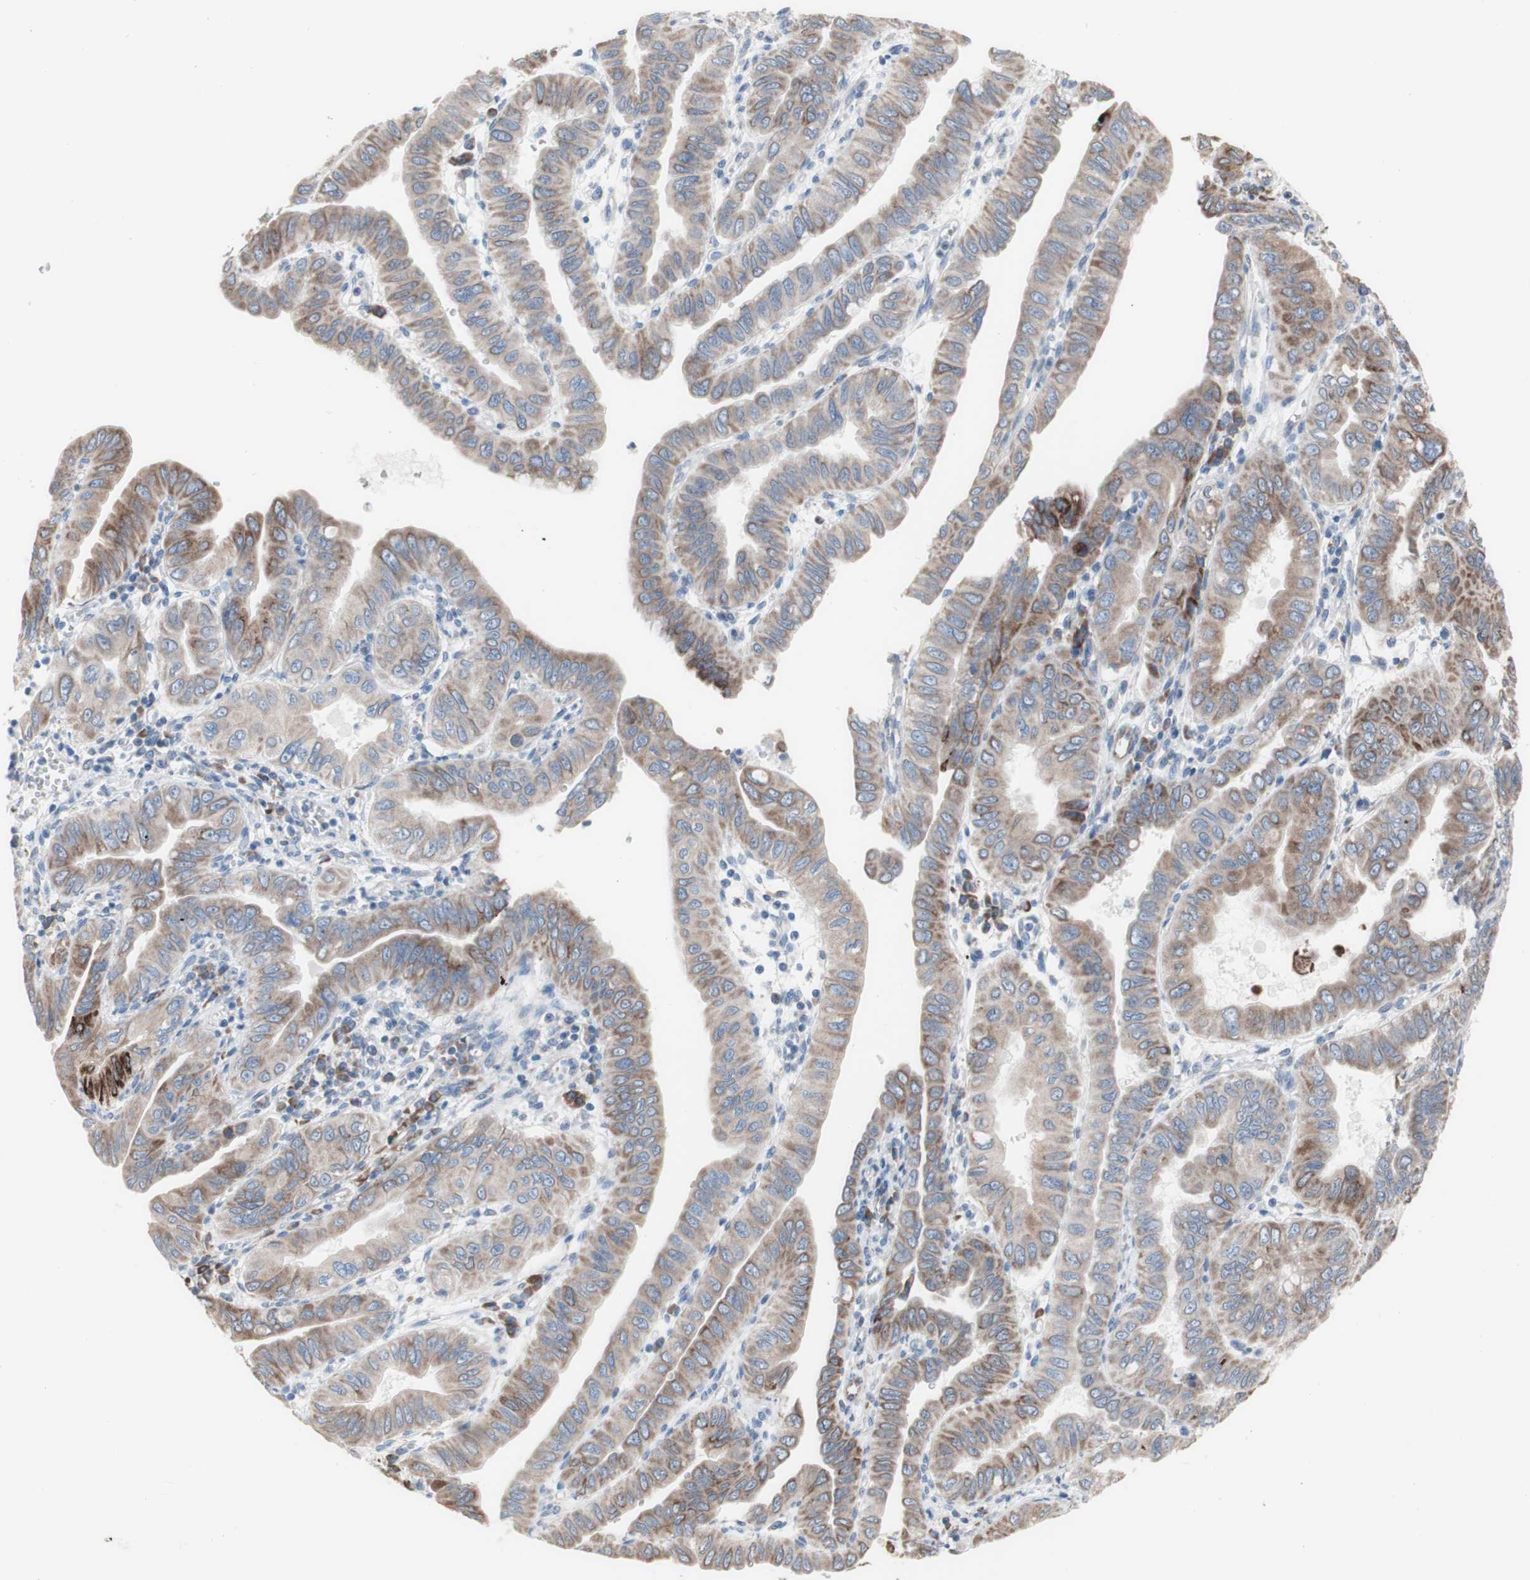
{"staining": {"intensity": "moderate", "quantity": ">75%", "location": "cytoplasmic/membranous"}, "tissue": "pancreatic cancer", "cell_type": "Tumor cells", "image_type": "cancer", "snomed": [{"axis": "morphology", "description": "Normal tissue, NOS"}, {"axis": "topography", "description": "Lymph node"}], "caption": "Pancreatic cancer stained for a protein exhibits moderate cytoplasmic/membranous positivity in tumor cells.", "gene": "AGPAT5", "patient": {"sex": "male", "age": 50}}